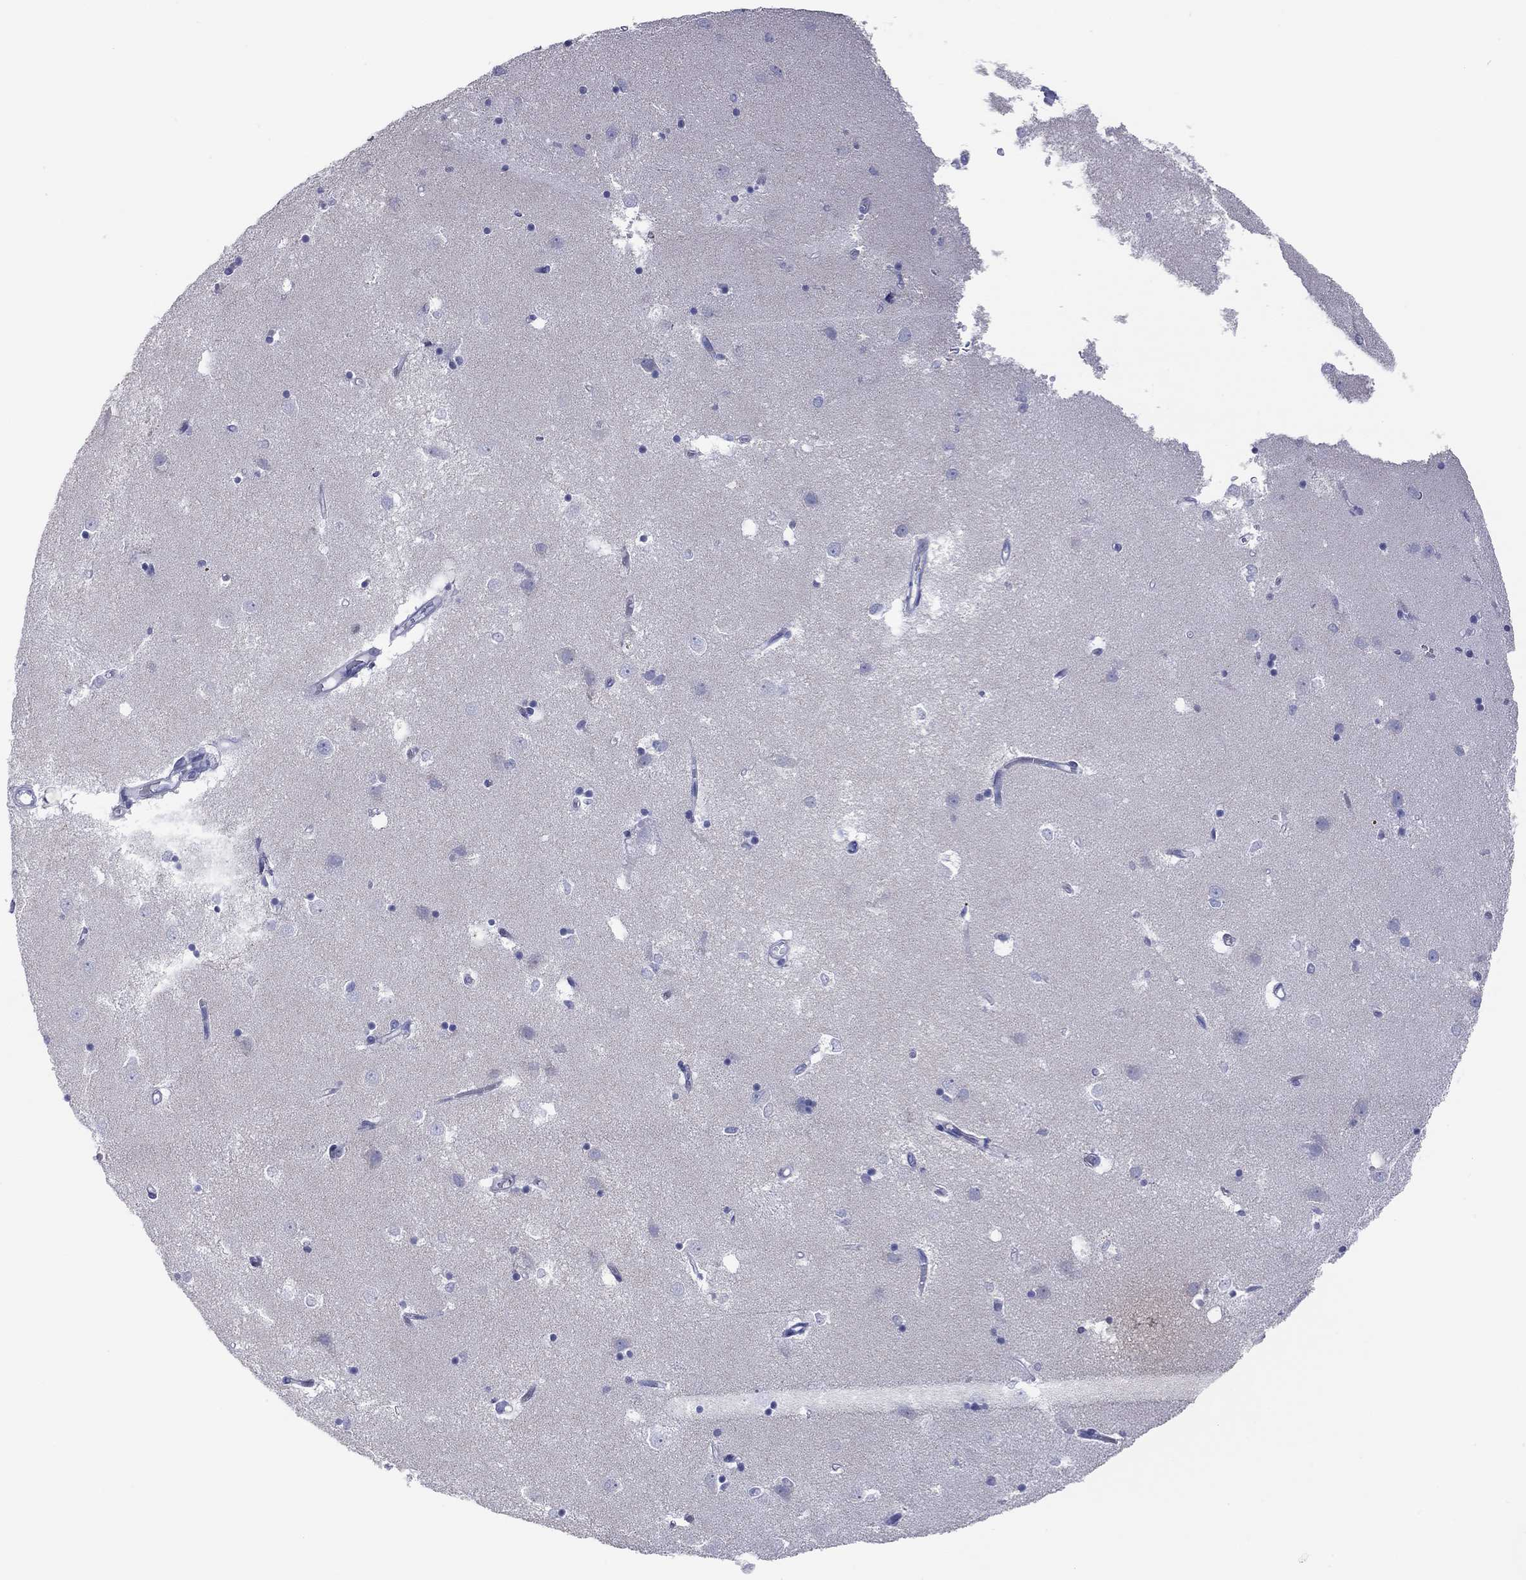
{"staining": {"intensity": "negative", "quantity": "none", "location": "none"}, "tissue": "caudate", "cell_type": "Glial cells", "image_type": "normal", "snomed": [{"axis": "morphology", "description": "Normal tissue, NOS"}, {"axis": "topography", "description": "Lateral ventricle wall"}], "caption": "This image is of benign caudate stained with IHC to label a protein in brown with the nuclei are counter-stained blue. There is no expression in glial cells. (DAB (3,3'-diaminobenzidine) IHC, high magnification).", "gene": "VSIG10", "patient": {"sex": "male", "age": 54}}